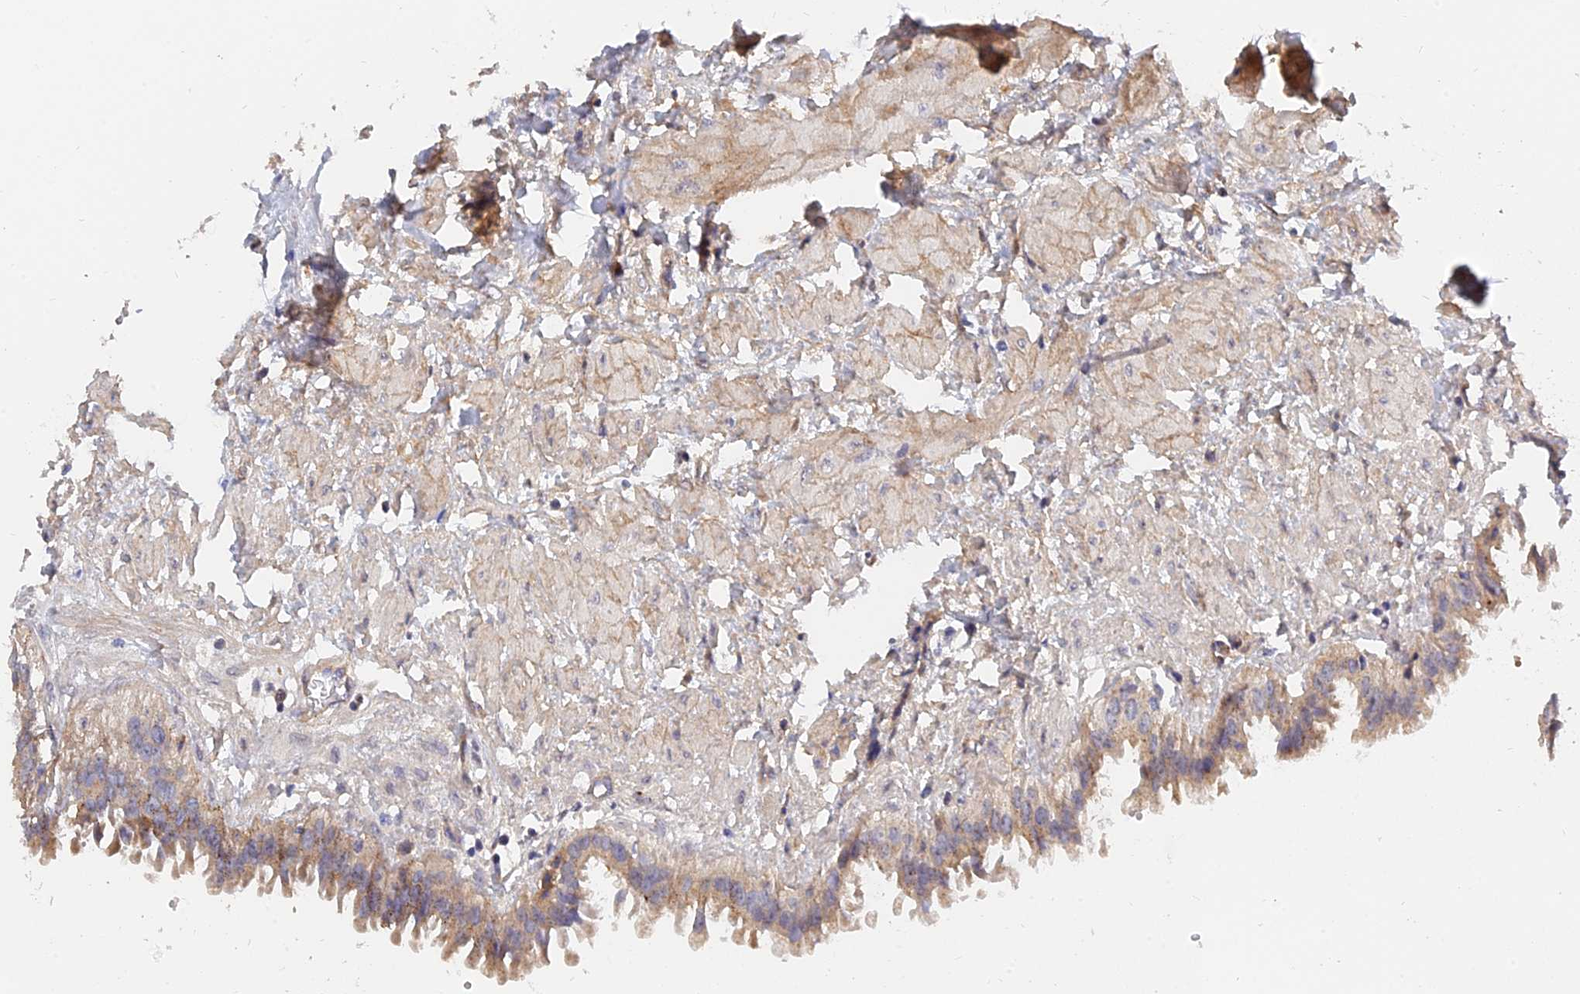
{"staining": {"intensity": "weak", "quantity": ">75%", "location": "cytoplasmic/membranous"}, "tissue": "fallopian tube", "cell_type": "Glandular cells", "image_type": "normal", "snomed": [{"axis": "morphology", "description": "Normal tissue, NOS"}, {"axis": "topography", "description": "Fallopian tube"}, {"axis": "topography", "description": "Placenta"}], "caption": "Immunohistochemical staining of benign fallopian tube demonstrates >75% levels of weak cytoplasmic/membranous protein expression in approximately >75% of glandular cells.", "gene": "MRPL35", "patient": {"sex": "female", "age": 34}}